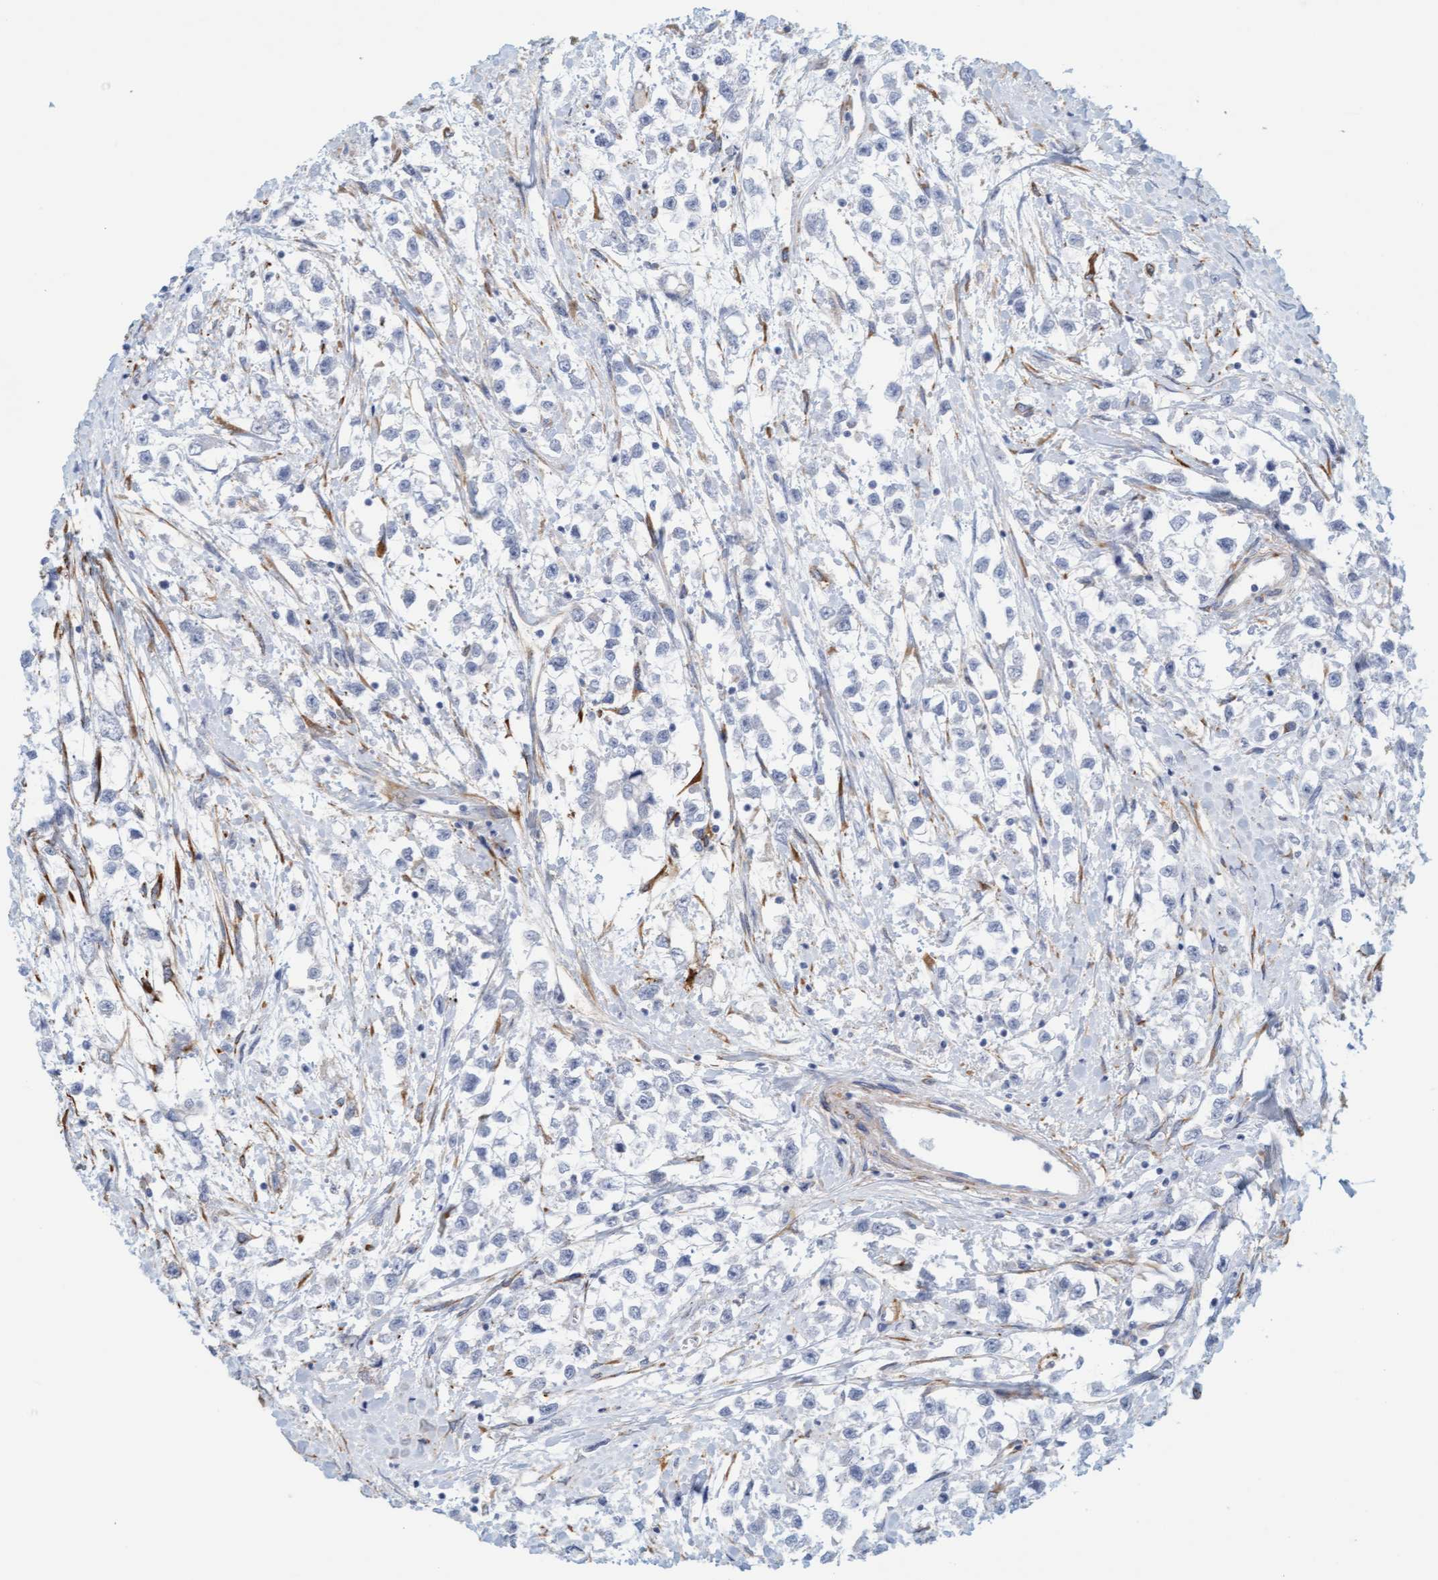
{"staining": {"intensity": "negative", "quantity": "none", "location": "none"}, "tissue": "testis cancer", "cell_type": "Tumor cells", "image_type": "cancer", "snomed": [{"axis": "morphology", "description": "Seminoma, NOS"}, {"axis": "morphology", "description": "Carcinoma, Embryonal, NOS"}, {"axis": "topography", "description": "Testis"}], "caption": "Tumor cells show no significant protein staining in embryonal carcinoma (testis).", "gene": "MAP1B", "patient": {"sex": "male", "age": 51}}